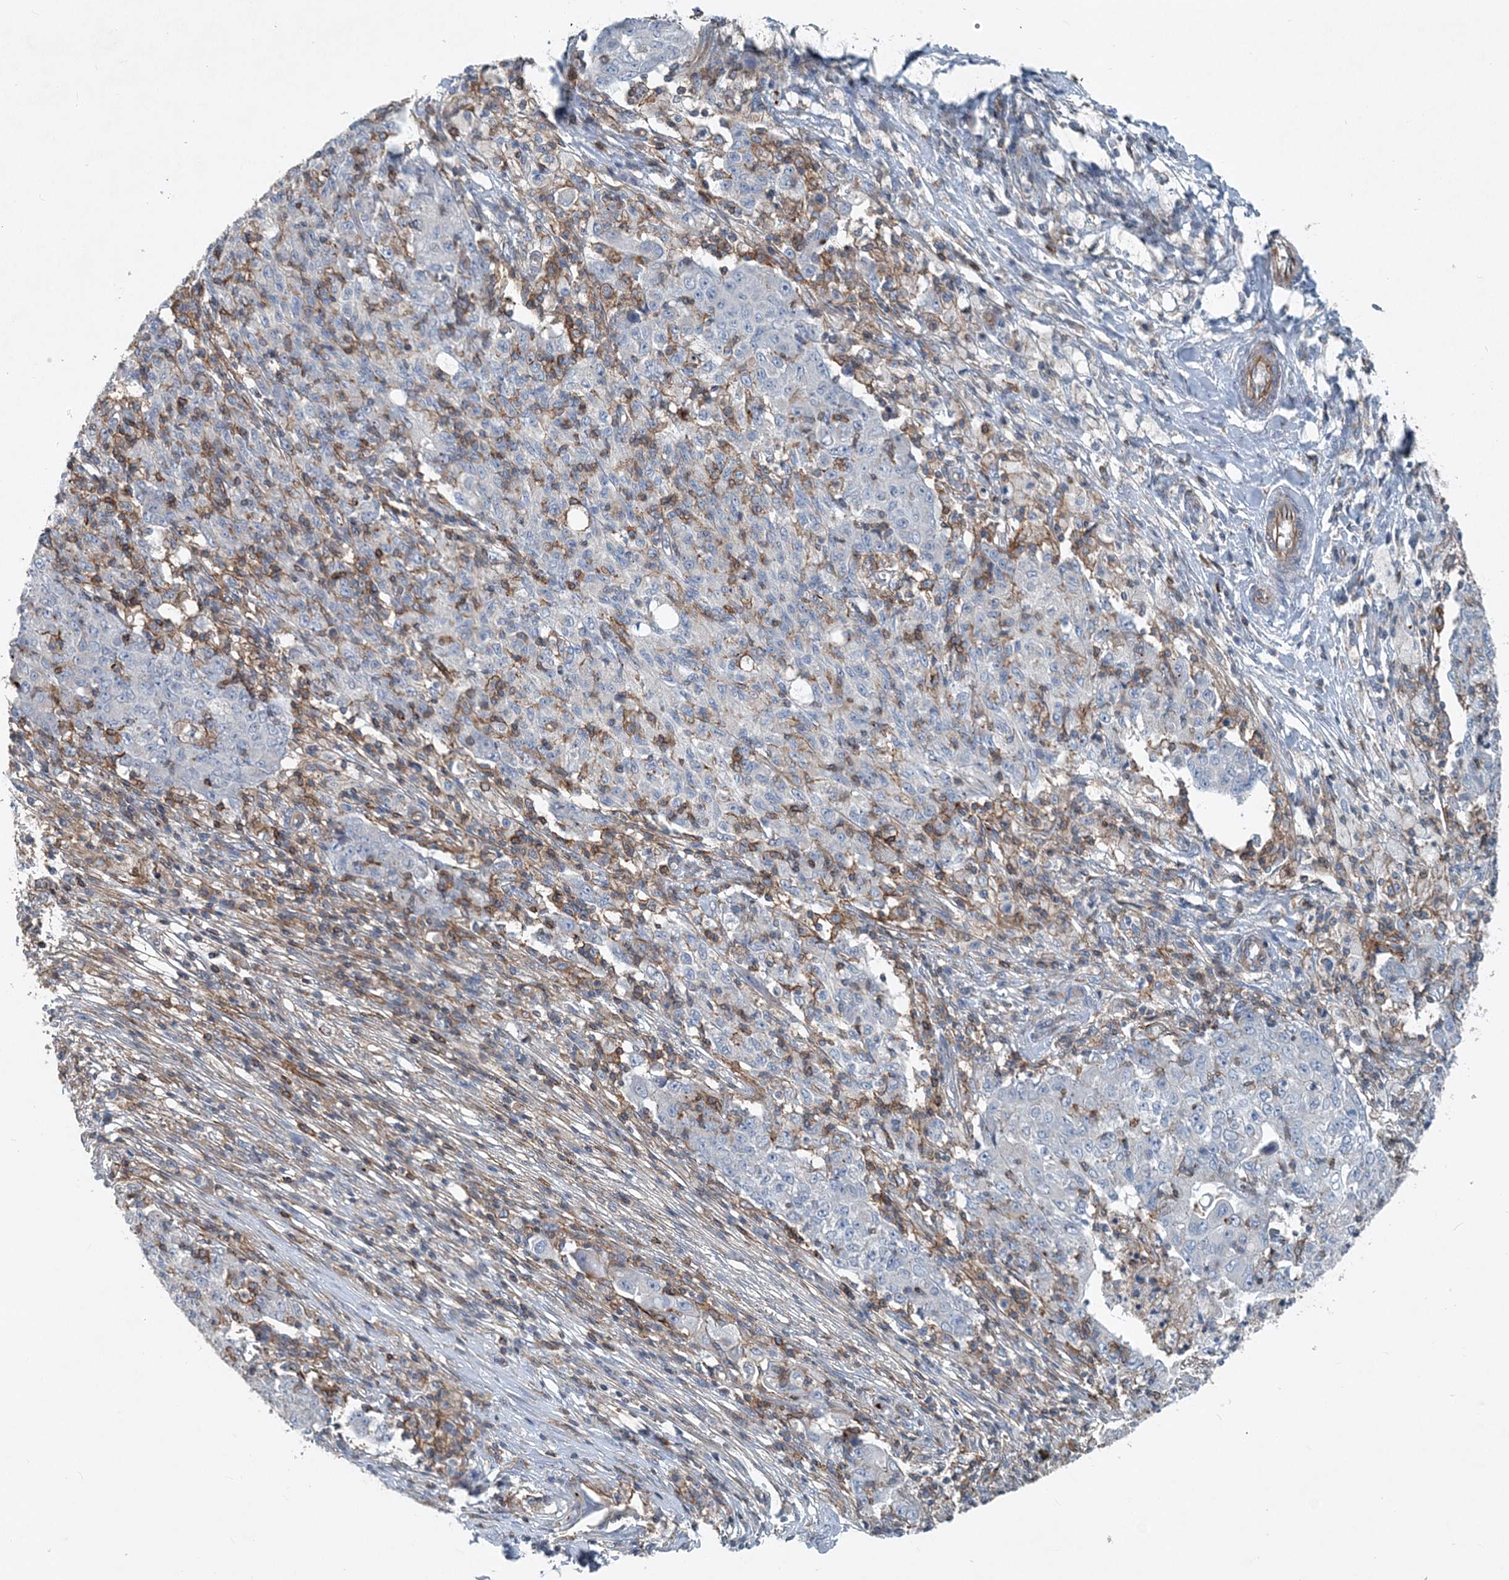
{"staining": {"intensity": "negative", "quantity": "none", "location": "none"}, "tissue": "ovarian cancer", "cell_type": "Tumor cells", "image_type": "cancer", "snomed": [{"axis": "morphology", "description": "Carcinoma, endometroid"}, {"axis": "topography", "description": "Ovary"}], "caption": "IHC photomicrograph of neoplastic tissue: human ovarian cancer (endometroid carcinoma) stained with DAB reveals no significant protein expression in tumor cells.", "gene": "DGUOK", "patient": {"sex": "female", "age": 42}}